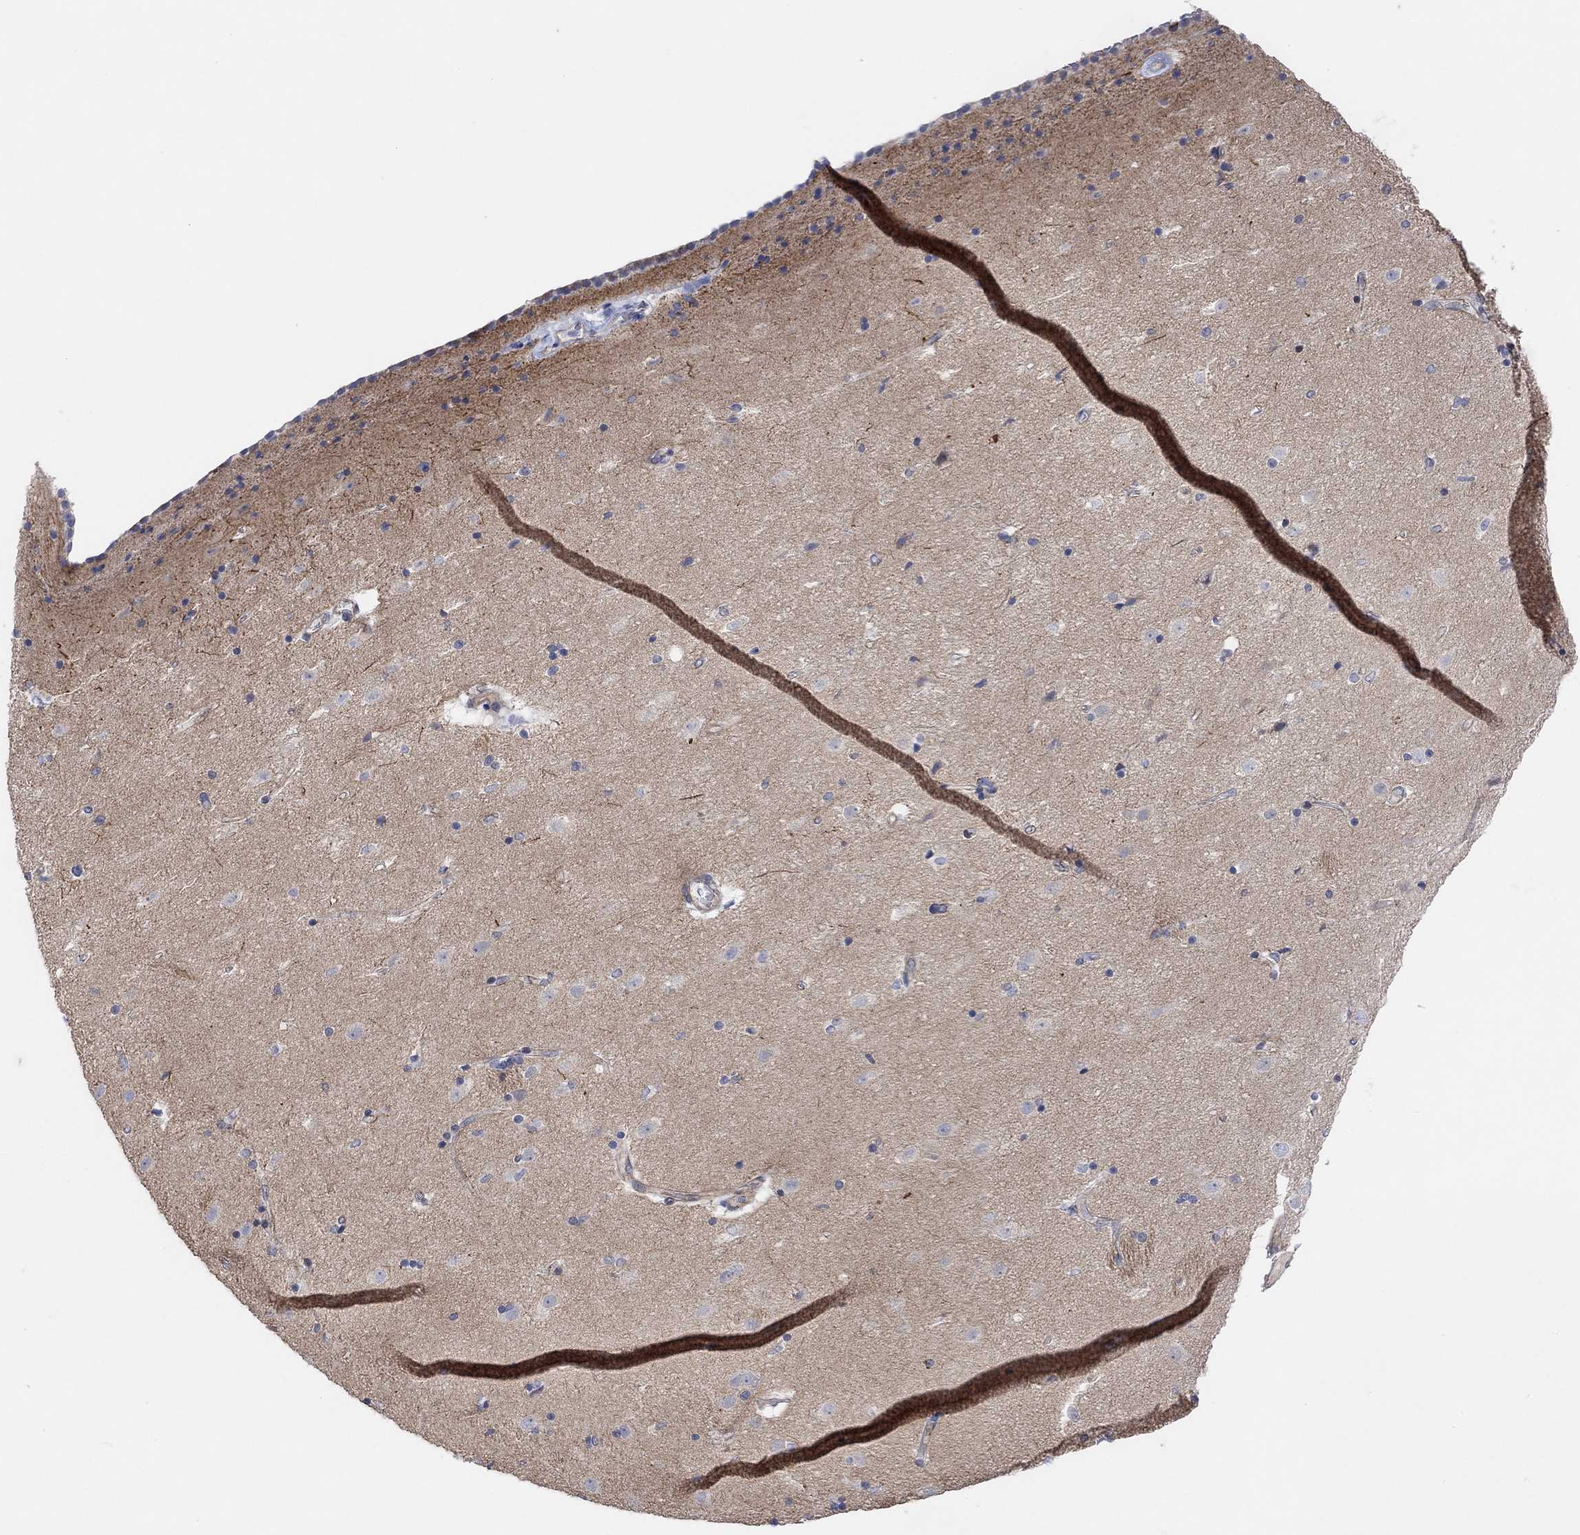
{"staining": {"intensity": "negative", "quantity": "none", "location": "none"}, "tissue": "caudate", "cell_type": "Glial cells", "image_type": "normal", "snomed": [{"axis": "morphology", "description": "Normal tissue, NOS"}, {"axis": "topography", "description": "Lateral ventricle wall"}], "caption": "IHC of normal human caudate exhibits no positivity in glial cells.", "gene": "HCRTR1", "patient": {"sex": "female", "age": 71}}